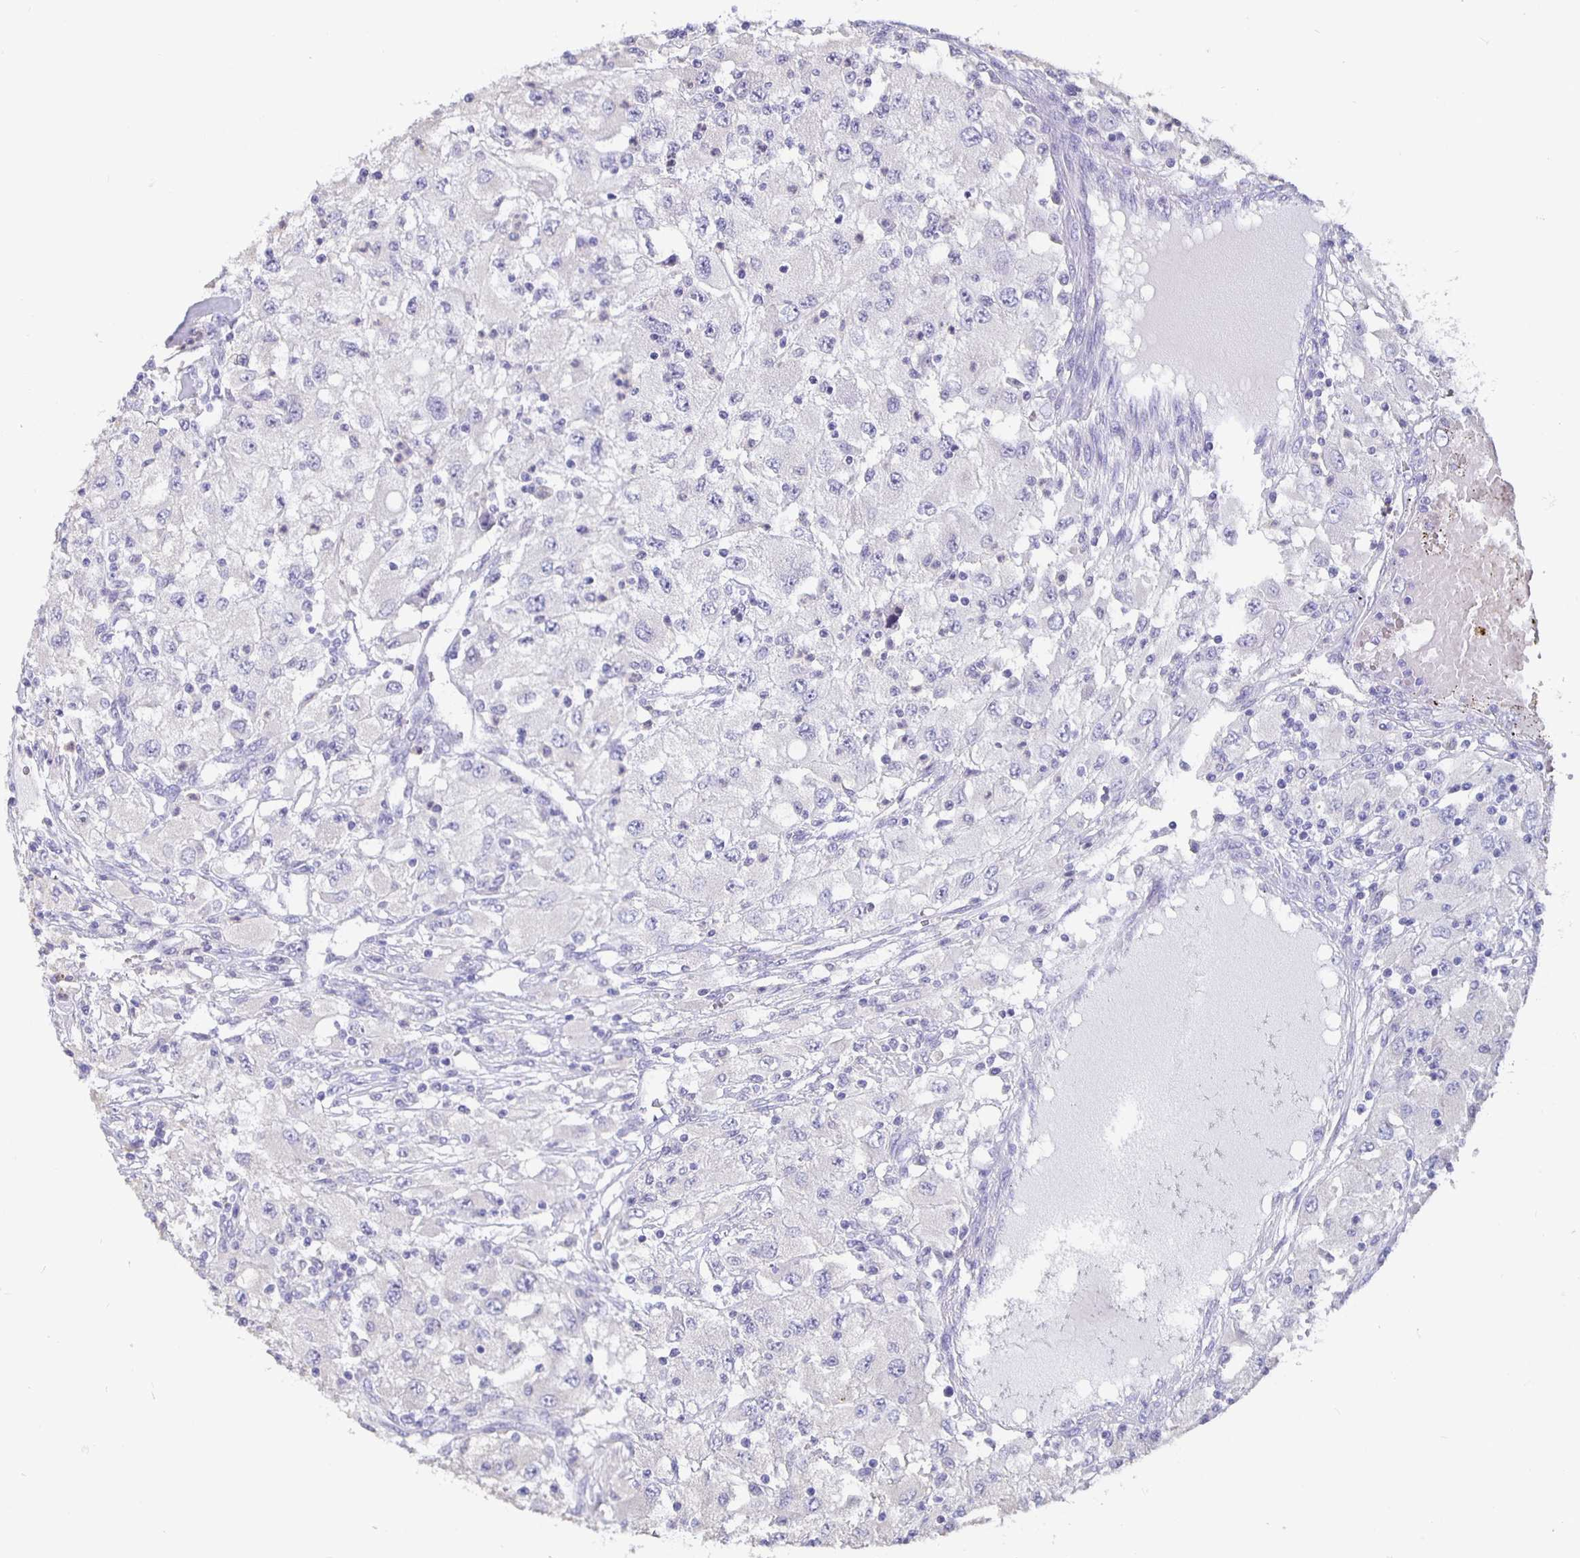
{"staining": {"intensity": "negative", "quantity": "none", "location": "none"}, "tissue": "renal cancer", "cell_type": "Tumor cells", "image_type": "cancer", "snomed": [{"axis": "morphology", "description": "Adenocarcinoma, NOS"}, {"axis": "topography", "description": "Kidney"}], "caption": "Renal cancer (adenocarcinoma) was stained to show a protein in brown. There is no significant positivity in tumor cells.", "gene": "GPX4", "patient": {"sex": "female", "age": 67}}